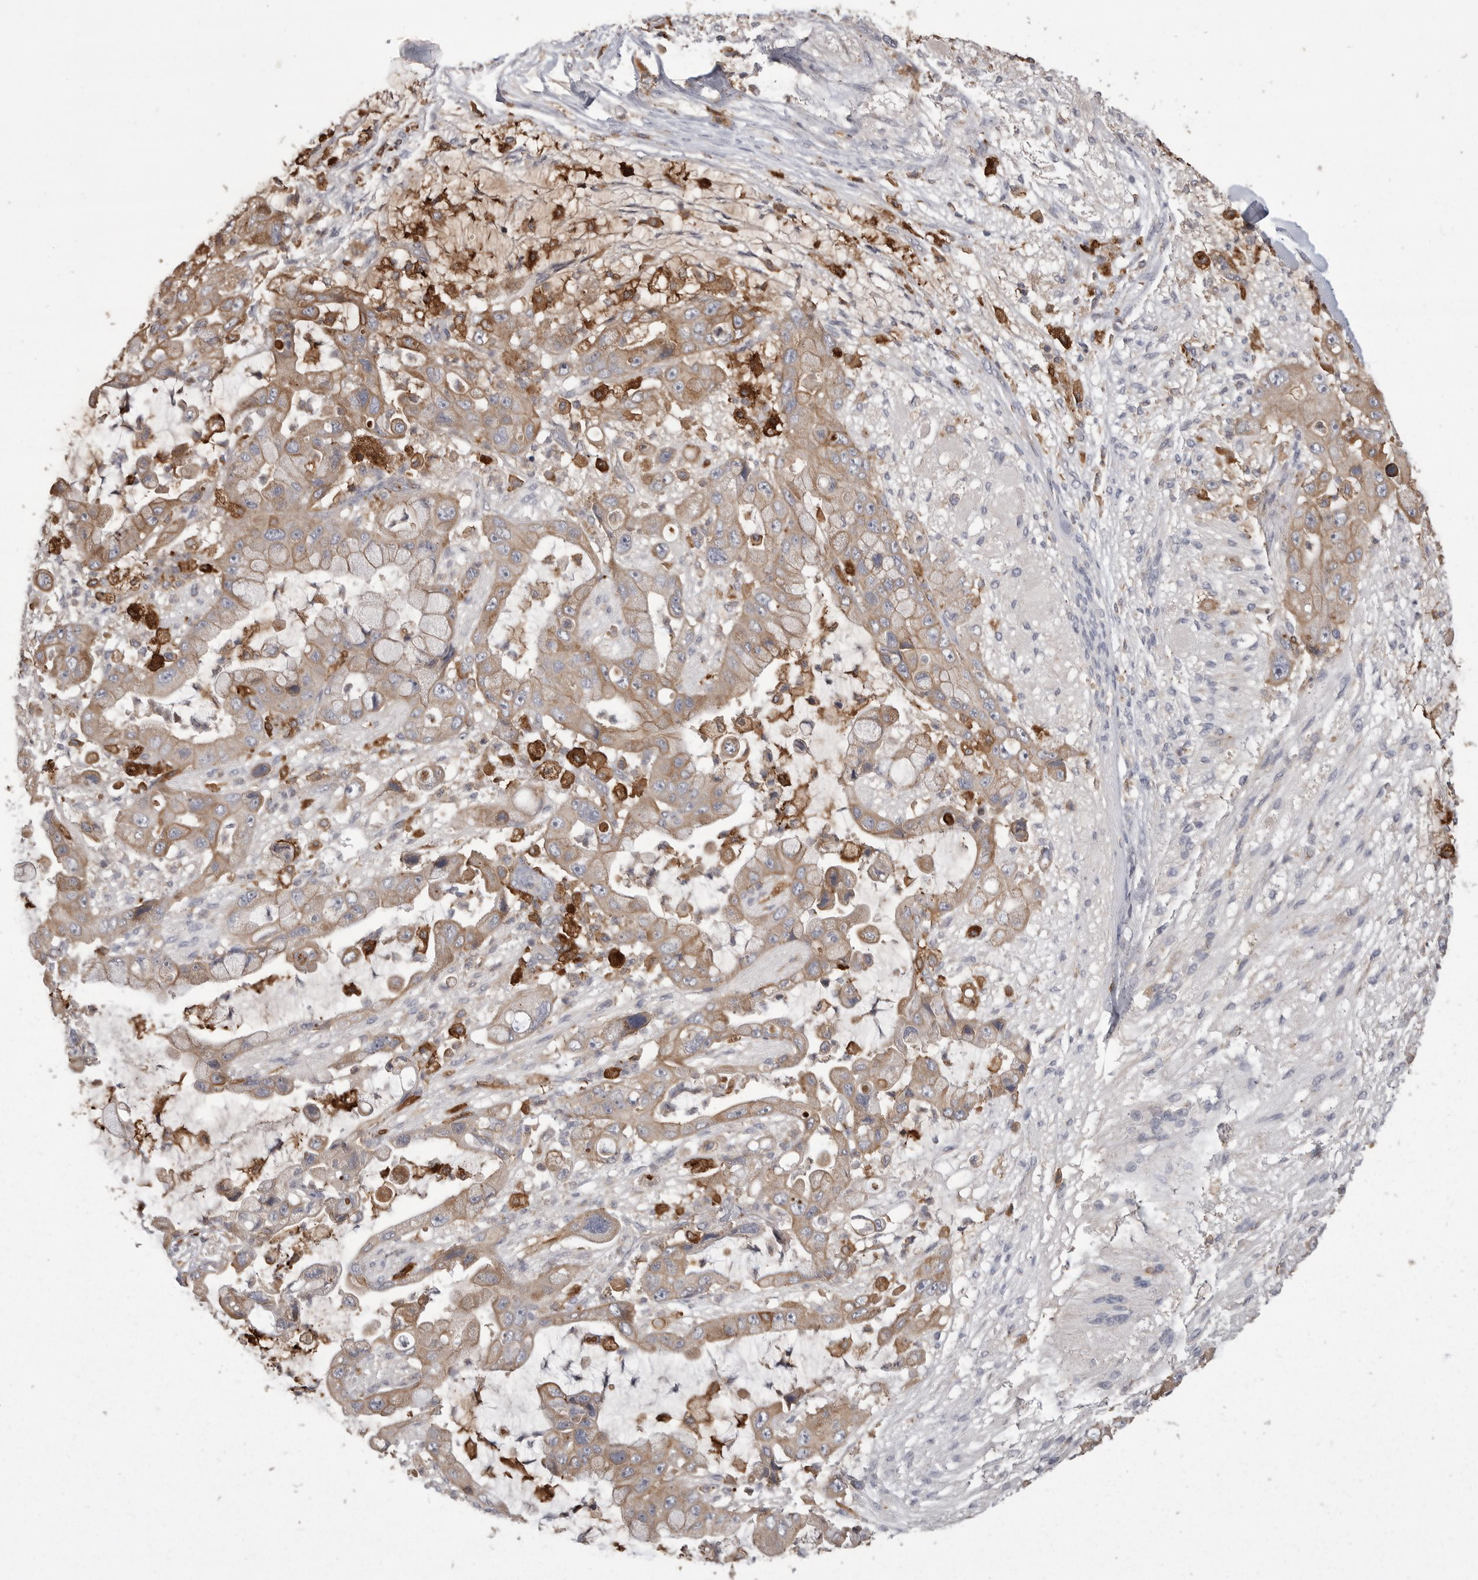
{"staining": {"intensity": "moderate", "quantity": ">75%", "location": "cytoplasmic/membranous"}, "tissue": "liver cancer", "cell_type": "Tumor cells", "image_type": "cancer", "snomed": [{"axis": "morphology", "description": "Cholangiocarcinoma"}, {"axis": "topography", "description": "Liver"}], "caption": "Immunohistochemical staining of liver cancer displays medium levels of moderate cytoplasmic/membranous protein expression in approximately >75% of tumor cells. The staining was performed using DAB to visualize the protein expression in brown, while the nuclei were stained in blue with hematoxylin (Magnification: 20x).", "gene": "CMTM6", "patient": {"sex": "female", "age": 54}}